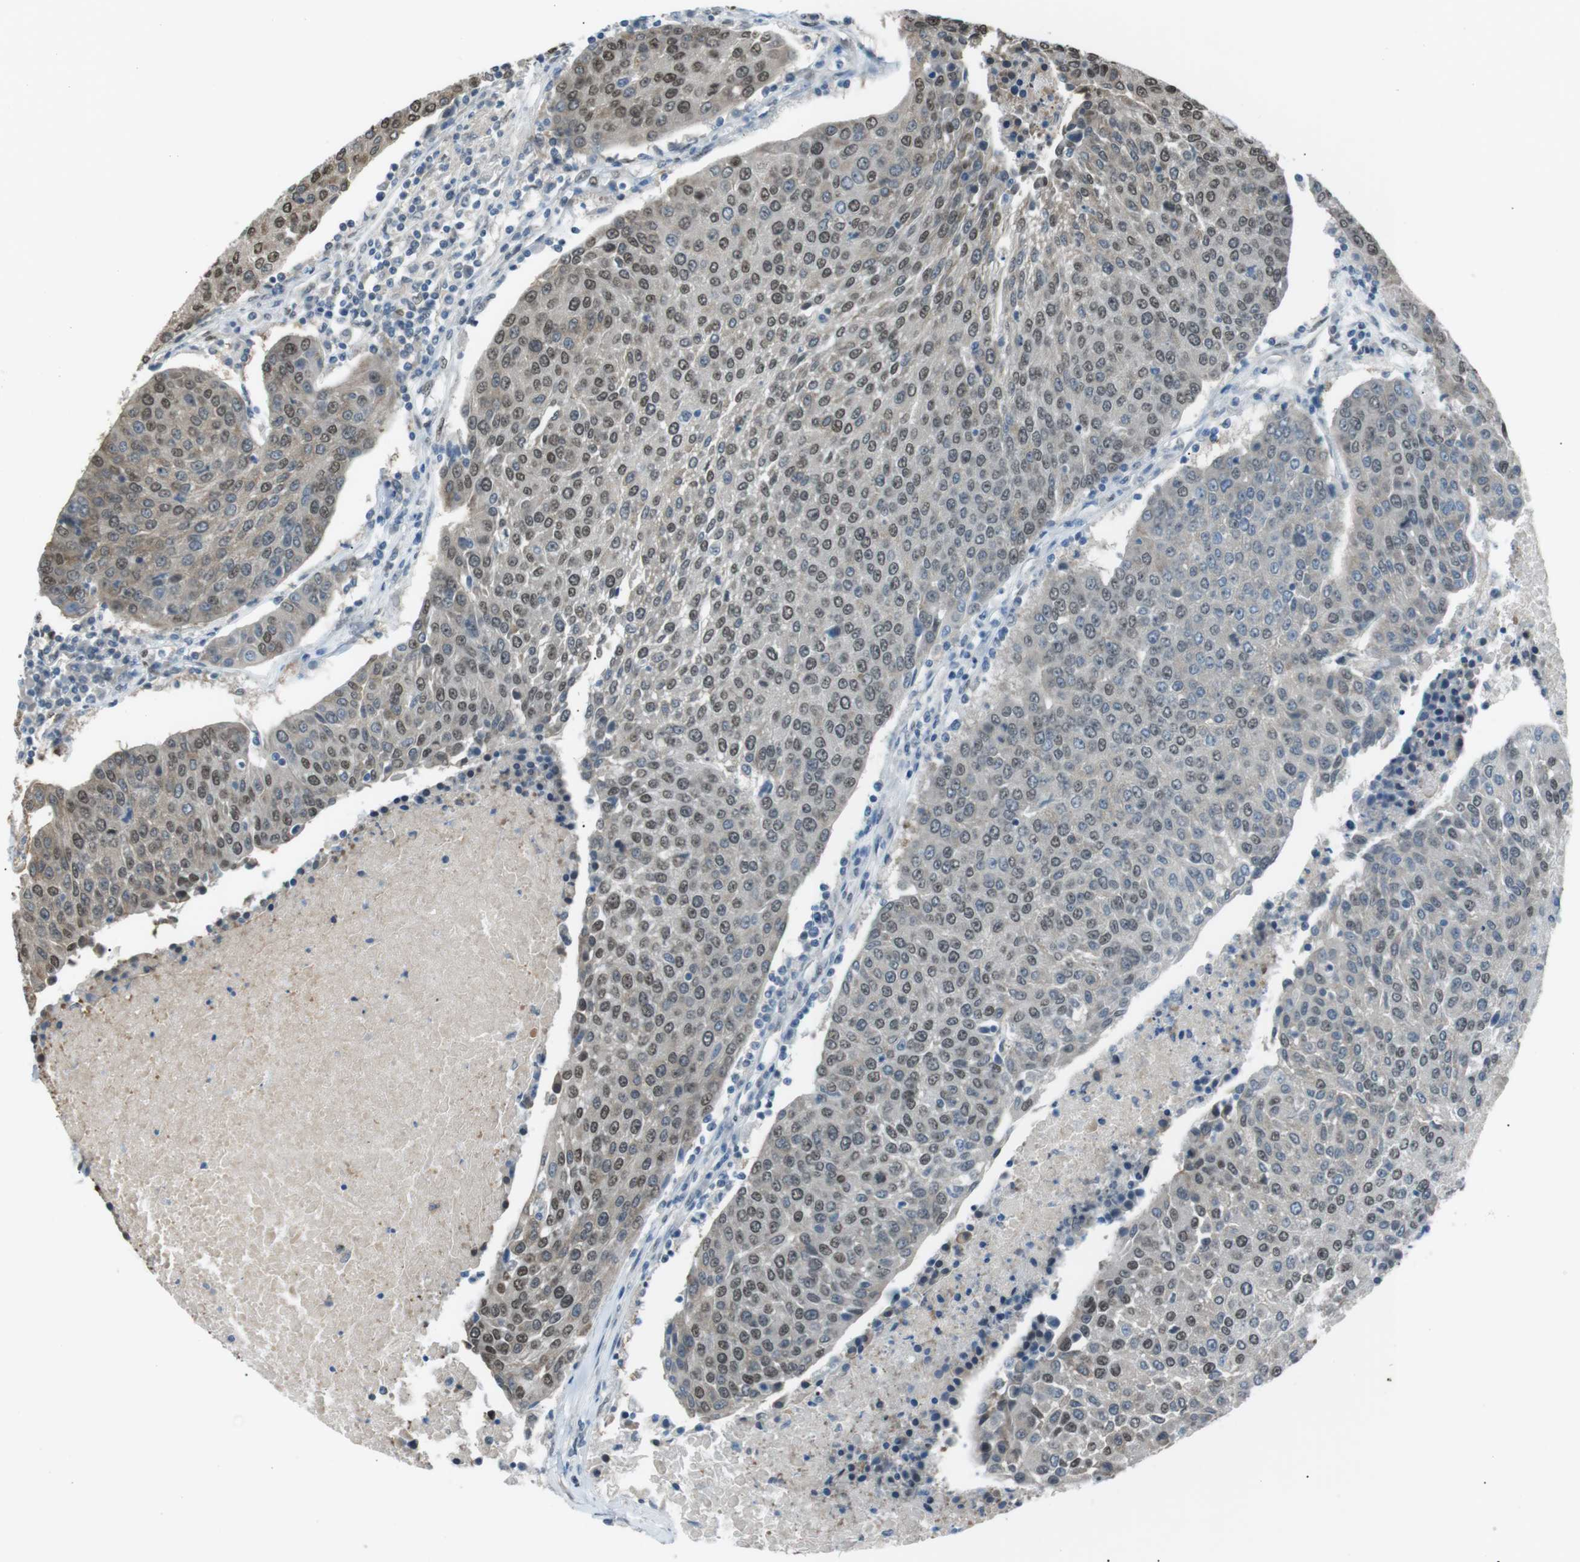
{"staining": {"intensity": "weak", "quantity": "25%-75%", "location": "nuclear"}, "tissue": "urothelial cancer", "cell_type": "Tumor cells", "image_type": "cancer", "snomed": [{"axis": "morphology", "description": "Urothelial carcinoma, High grade"}, {"axis": "topography", "description": "Urinary bladder"}], "caption": "Protein expression analysis of urothelial carcinoma (high-grade) exhibits weak nuclear expression in approximately 25%-75% of tumor cells.", "gene": "SRPK2", "patient": {"sex": "female", "age": 85}}